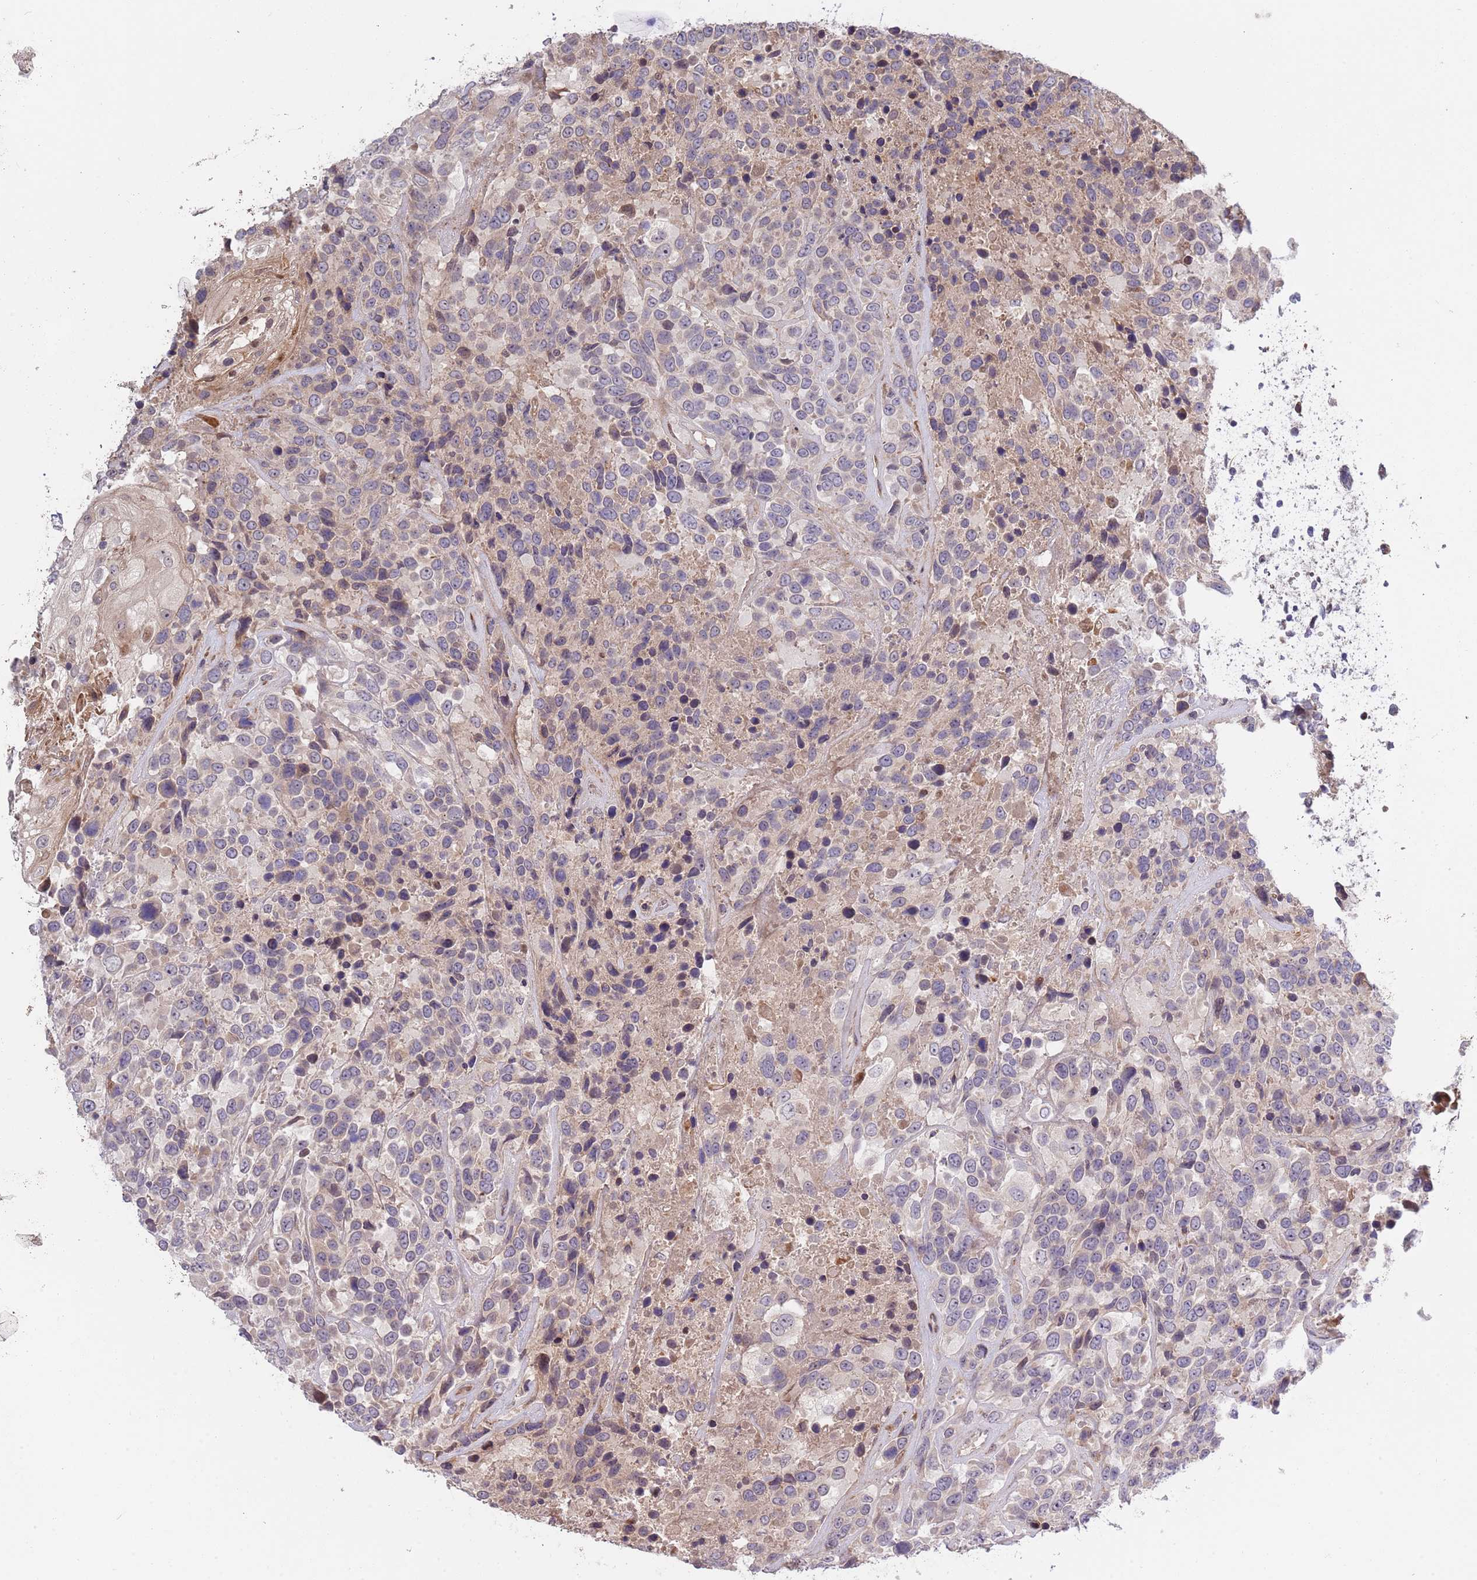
{"staining": {"intensity": "negative", "quantity": "none", "location": "none"}, "tissue": "urothelial cancer", "cell_type": "Tumor cells", "image_type": "cancer", "snomed": [{"axis": "morphology", "description": "Urothelial carcinoma, High grade"}, {"axis": "topography", "description": "Urinary bladder"}], "caption": "Human urothelial carcinoma (high-grade) stained for a protein using immunohistochemistry (IHC) displays no staining in tumor cells.", "gene": "SYNDIG1L", "patient": {"sex": "female", "age": 70}}